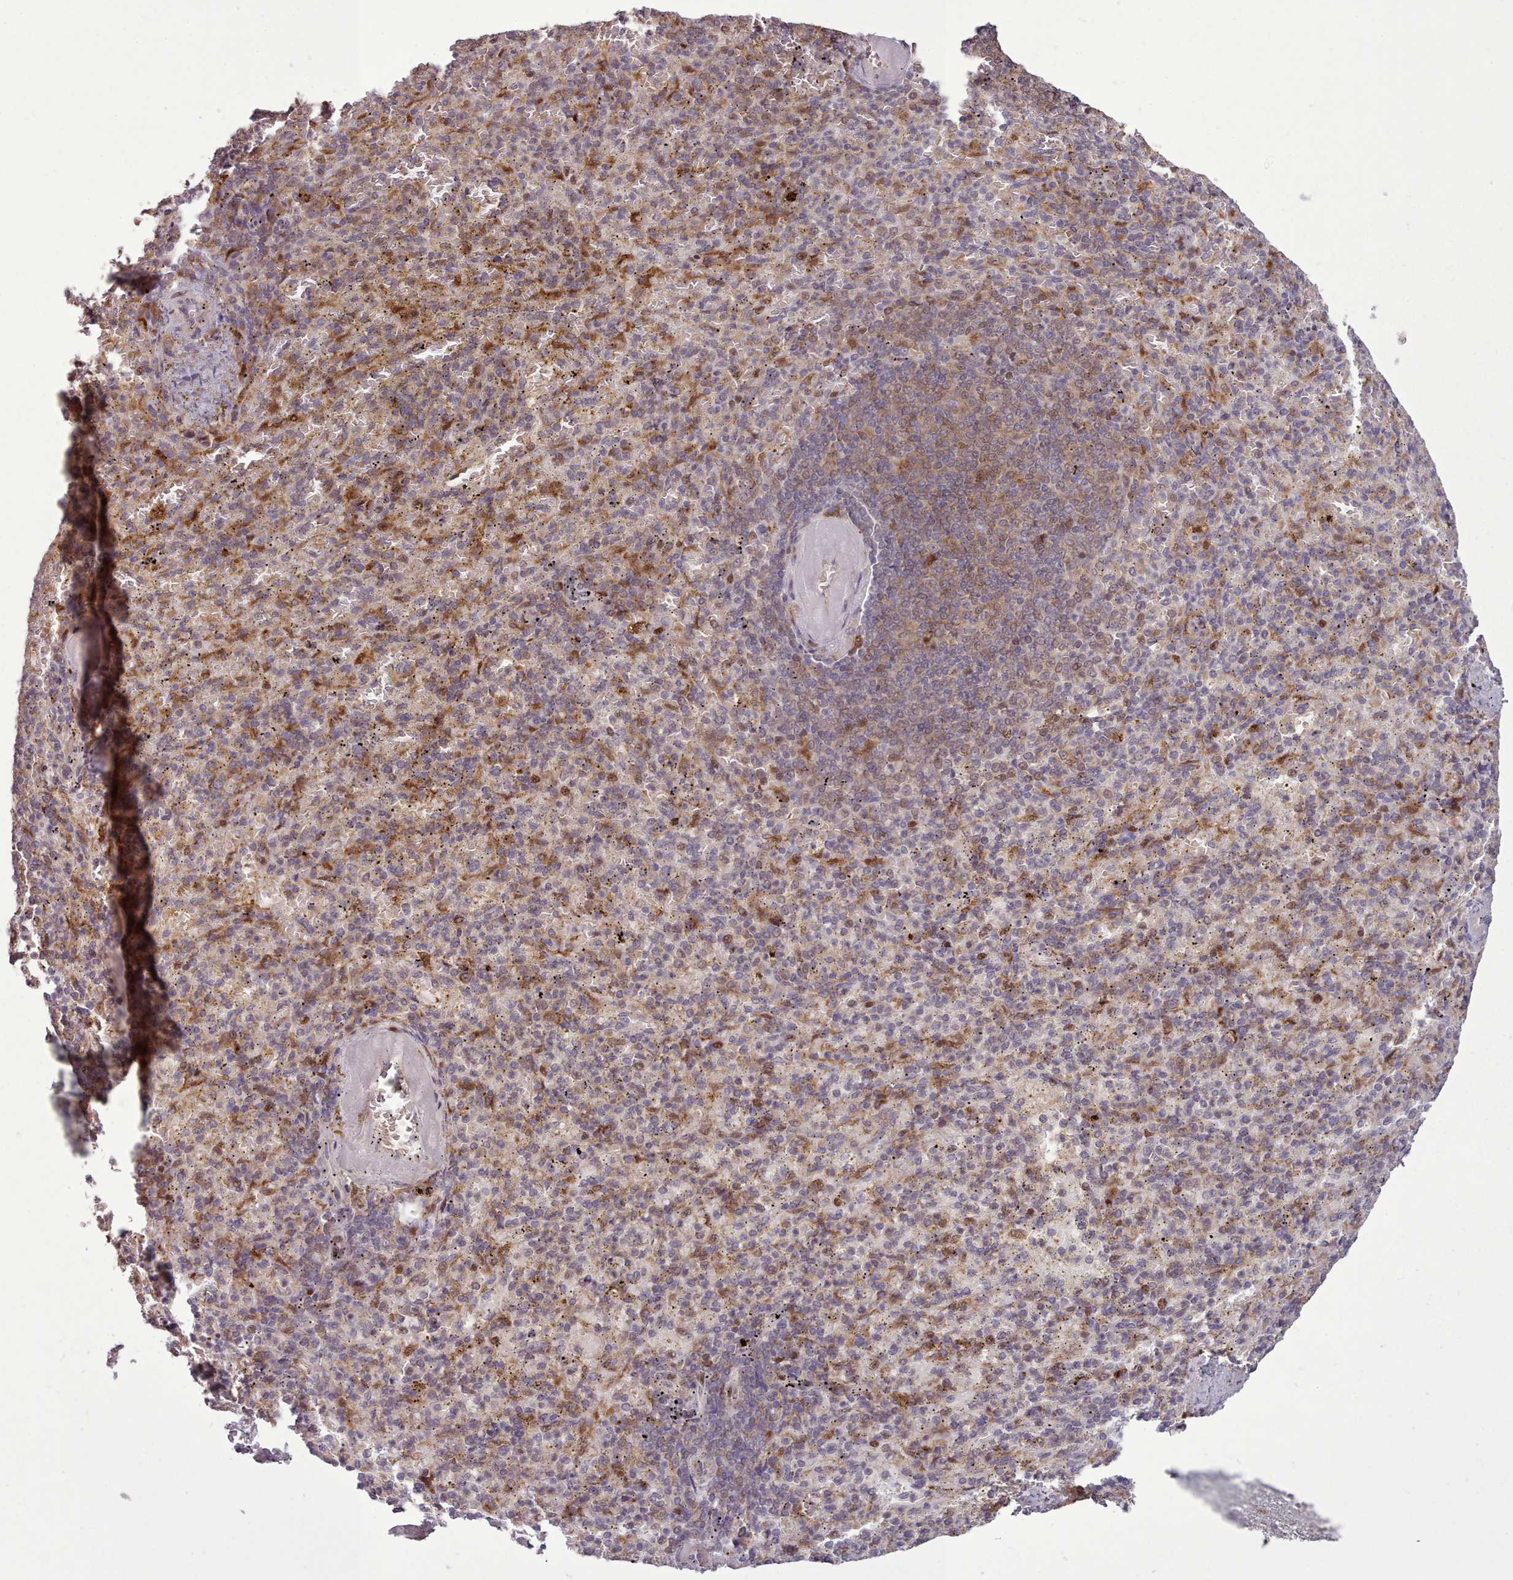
{"staining": {"intensity": "moderate", "quantity": "<25%", "location": "cytoplasmic/membranous"}, "tissue": "spleen", "cell_type": "Cells in red pulp", "image_type": "normal", "snomed": [{"axis": "morphology", "description": "Normal tissue, NOS"}, {"axis": "topography", "description": "Spleen"}], "caption": "Immunohistochemistry (IHC) staining of benign spleen, which shows low levels of moderate cytoplasmic/membranous expression in about <25% of cells in red pulp indicating moderate cytoplasmic/membranous protein positivity. The staining was performed using DAB (3,3'-diaminobenzidine) (brown) for protein detection and nuclei were counterstained in hematoxylin (blue).", "gene": "LGALS9B", "patient": {"sex": "female", "age": 74}}